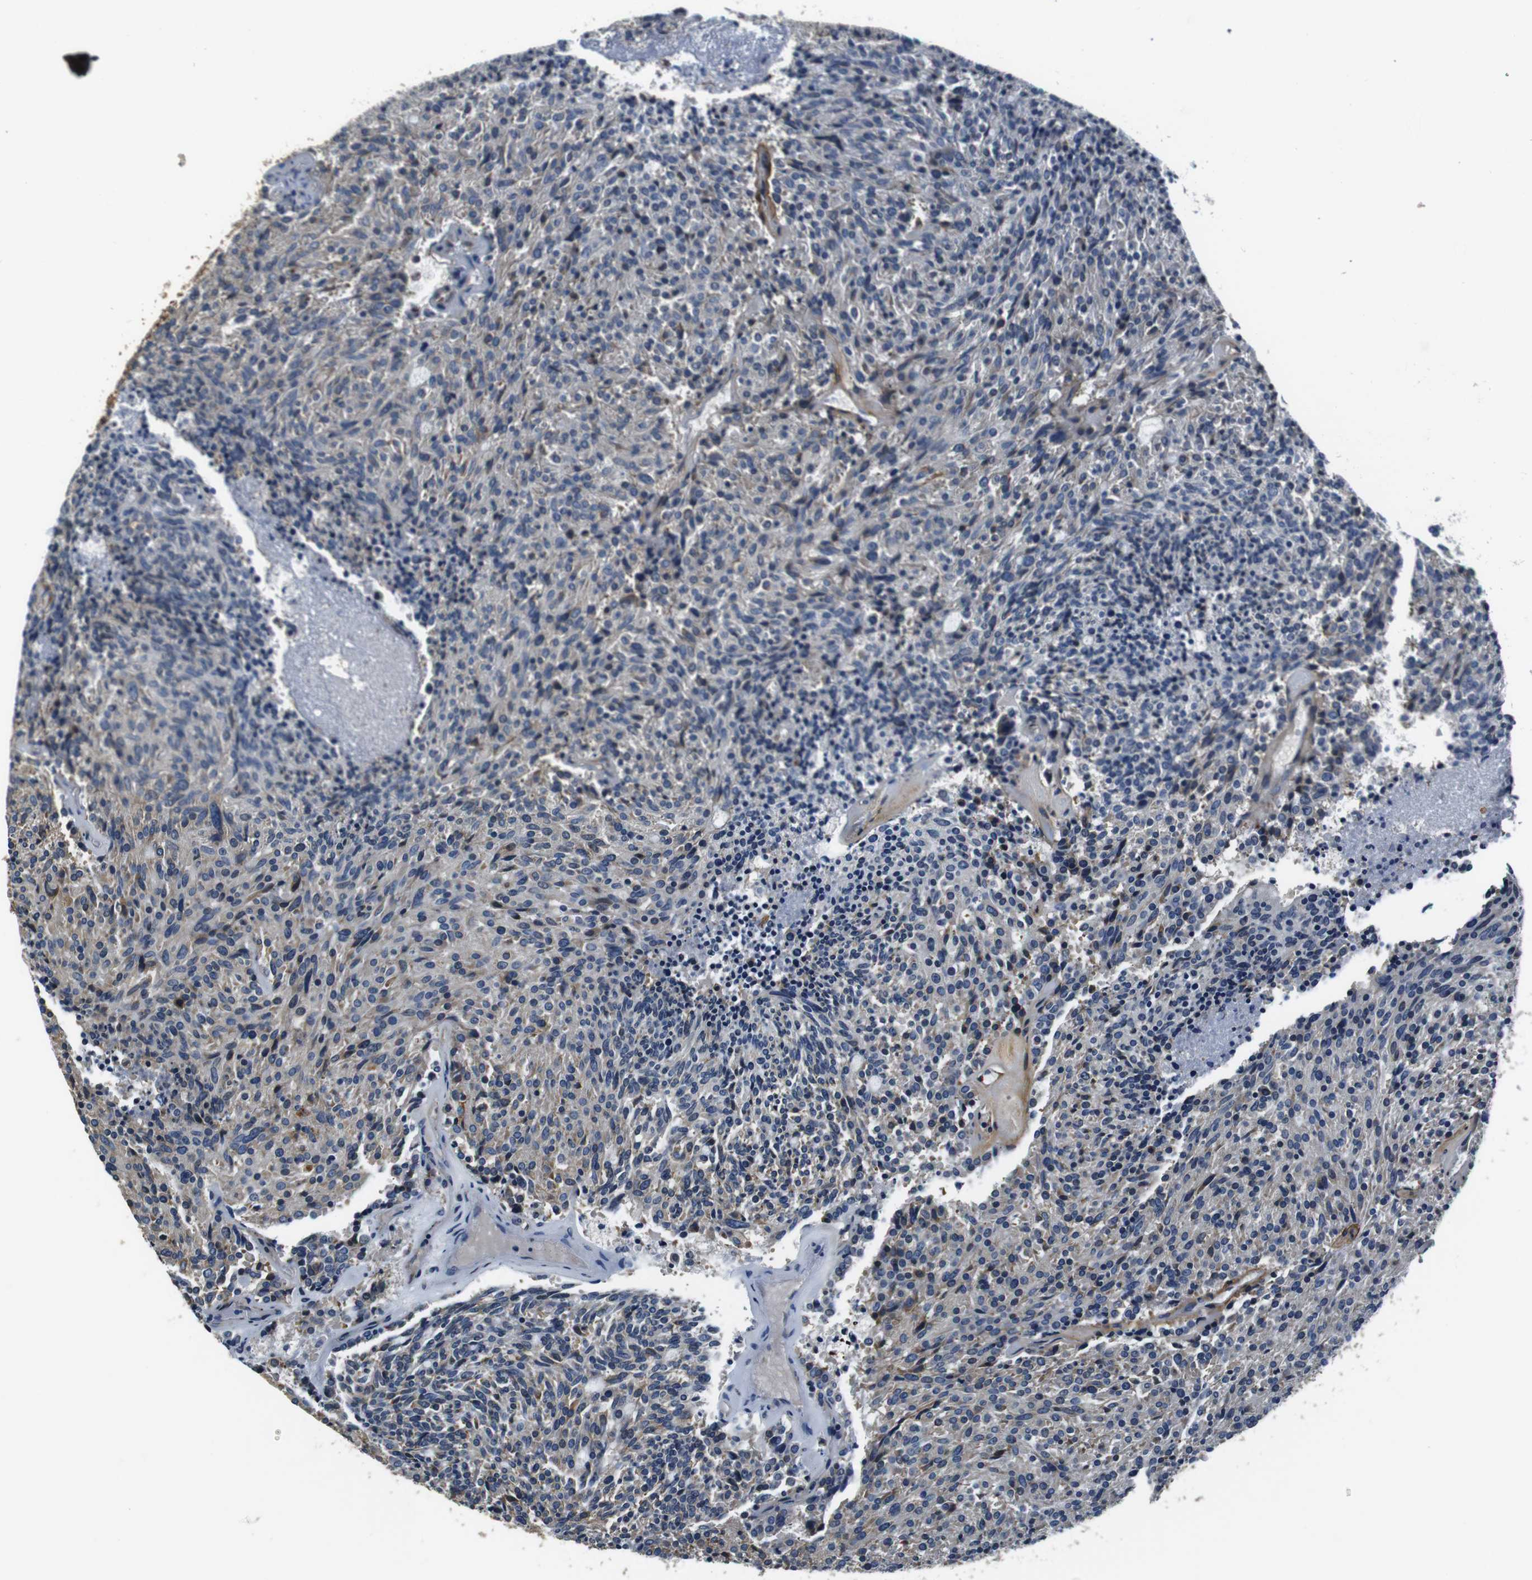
{"staining": {"intensity": "negative", "quantity": "none", "location": "none"}, "tissue": "carcinoid", "cell_type": "Tumor cells", "image_type": "cancer", "snomed": [{"axis": "morphology", "description": "Carcinoid, malignant, NOS"}, {"axis": "topography", "description": "Pancreas"}], "caption": "The micrograph displays no staining of tumor cells in carcinoid.", "gene": "COL1A1", "patient": {"sex": "female", "age": 54}}